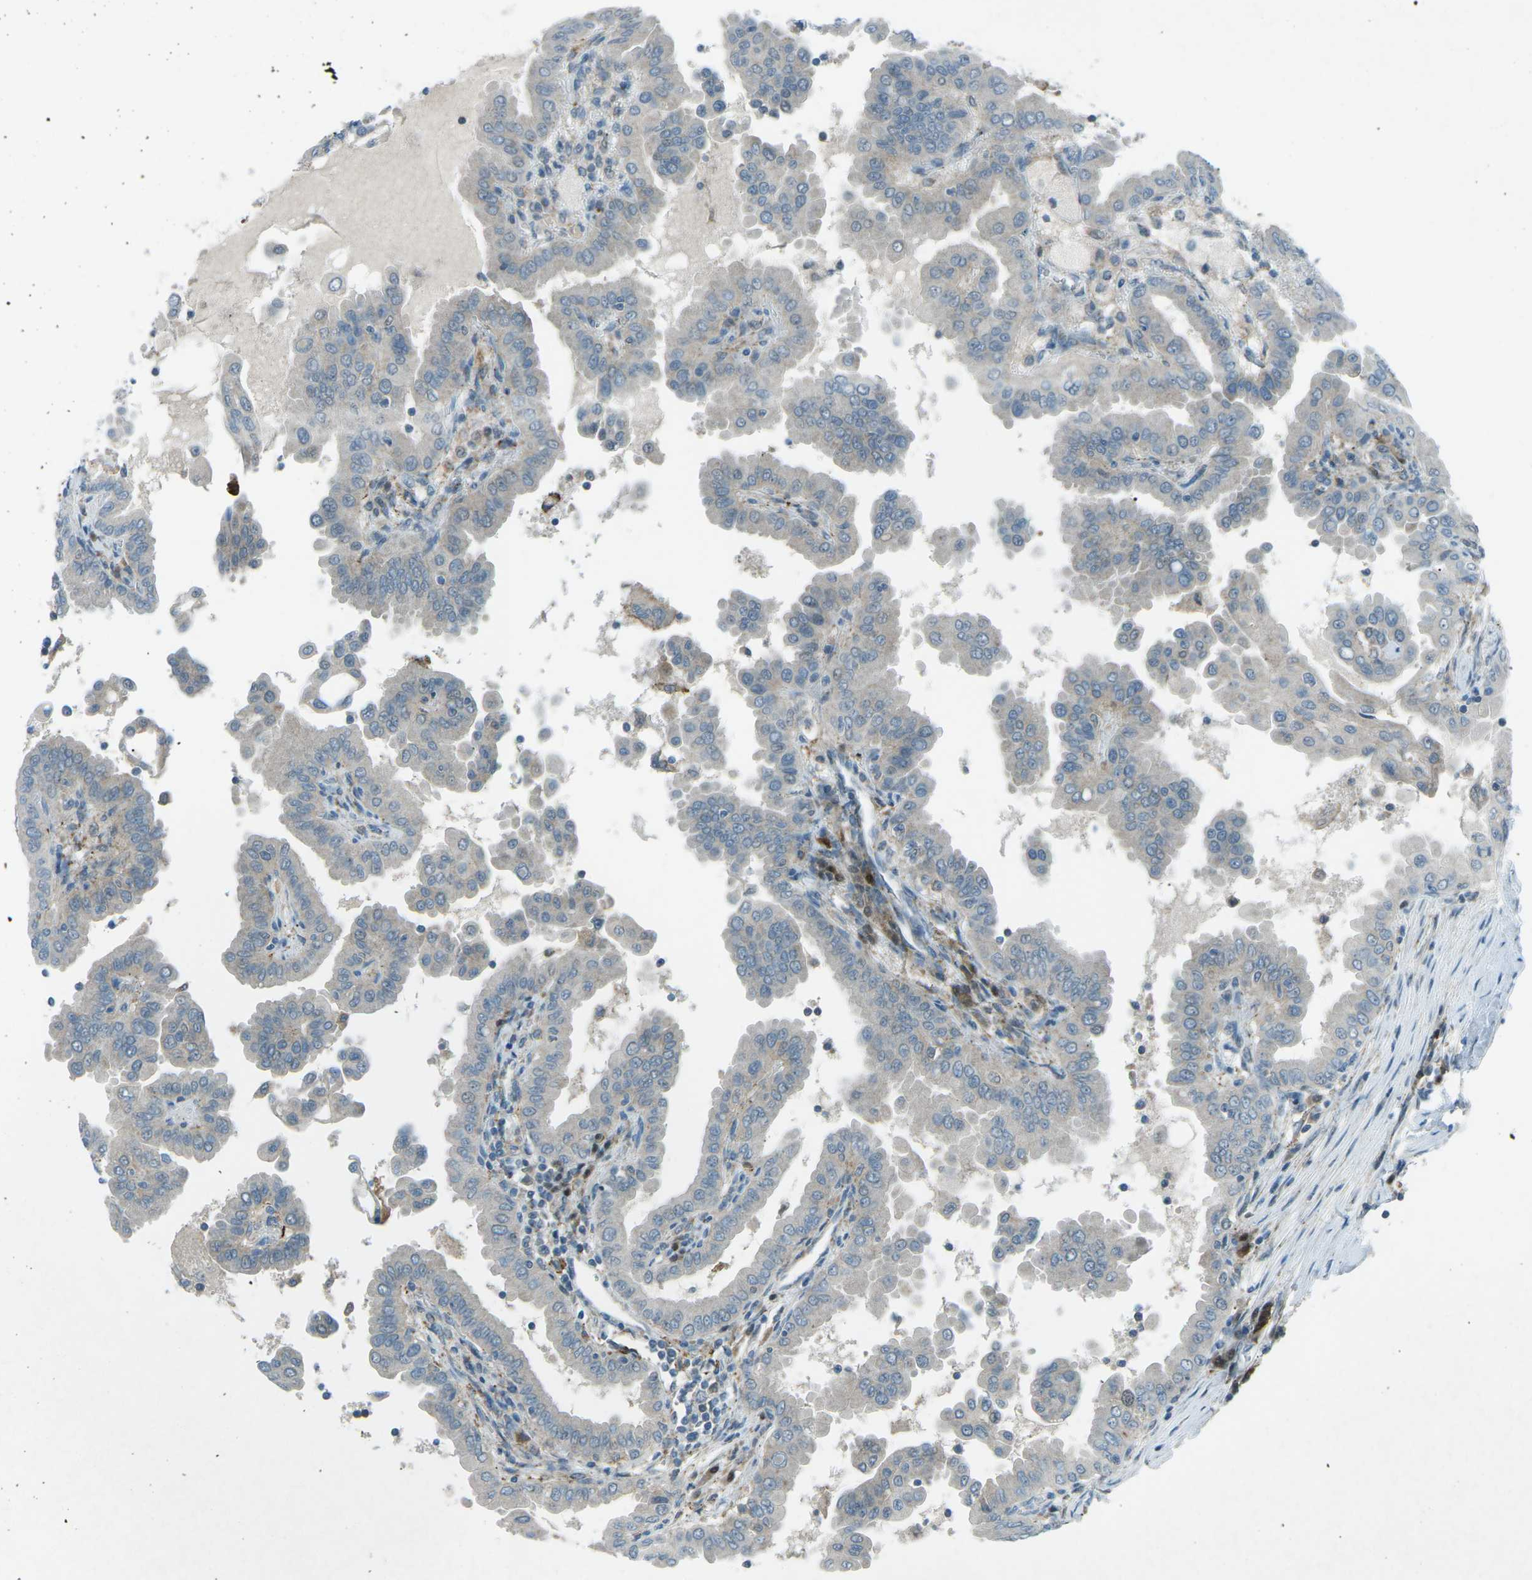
{"staining": {"intensity": "negative", "quantity": "none", "location": "none"}, "tissue": "thyroid cancer", "cell_type": "Tumor cells", "image_type": "cancer", "snomed": [{"axis": "morphology", "description": "Papillary adenocarcinoma, NOS"}, {"axis": "topography", "description": "Thyroid gland"}], "caption": "IHC histopathology image of neoplastic tissue: thyroid cancer stained with DAB demonstrates no significant protein positivity in tumor cells. Brightfield microscopy of immunohistochemistry stained with DAB (brown) and hematoxylin (blue), captured at high magnification.", "gene": "PRKCA", "patient": {"sex": "male", "age": 33}}